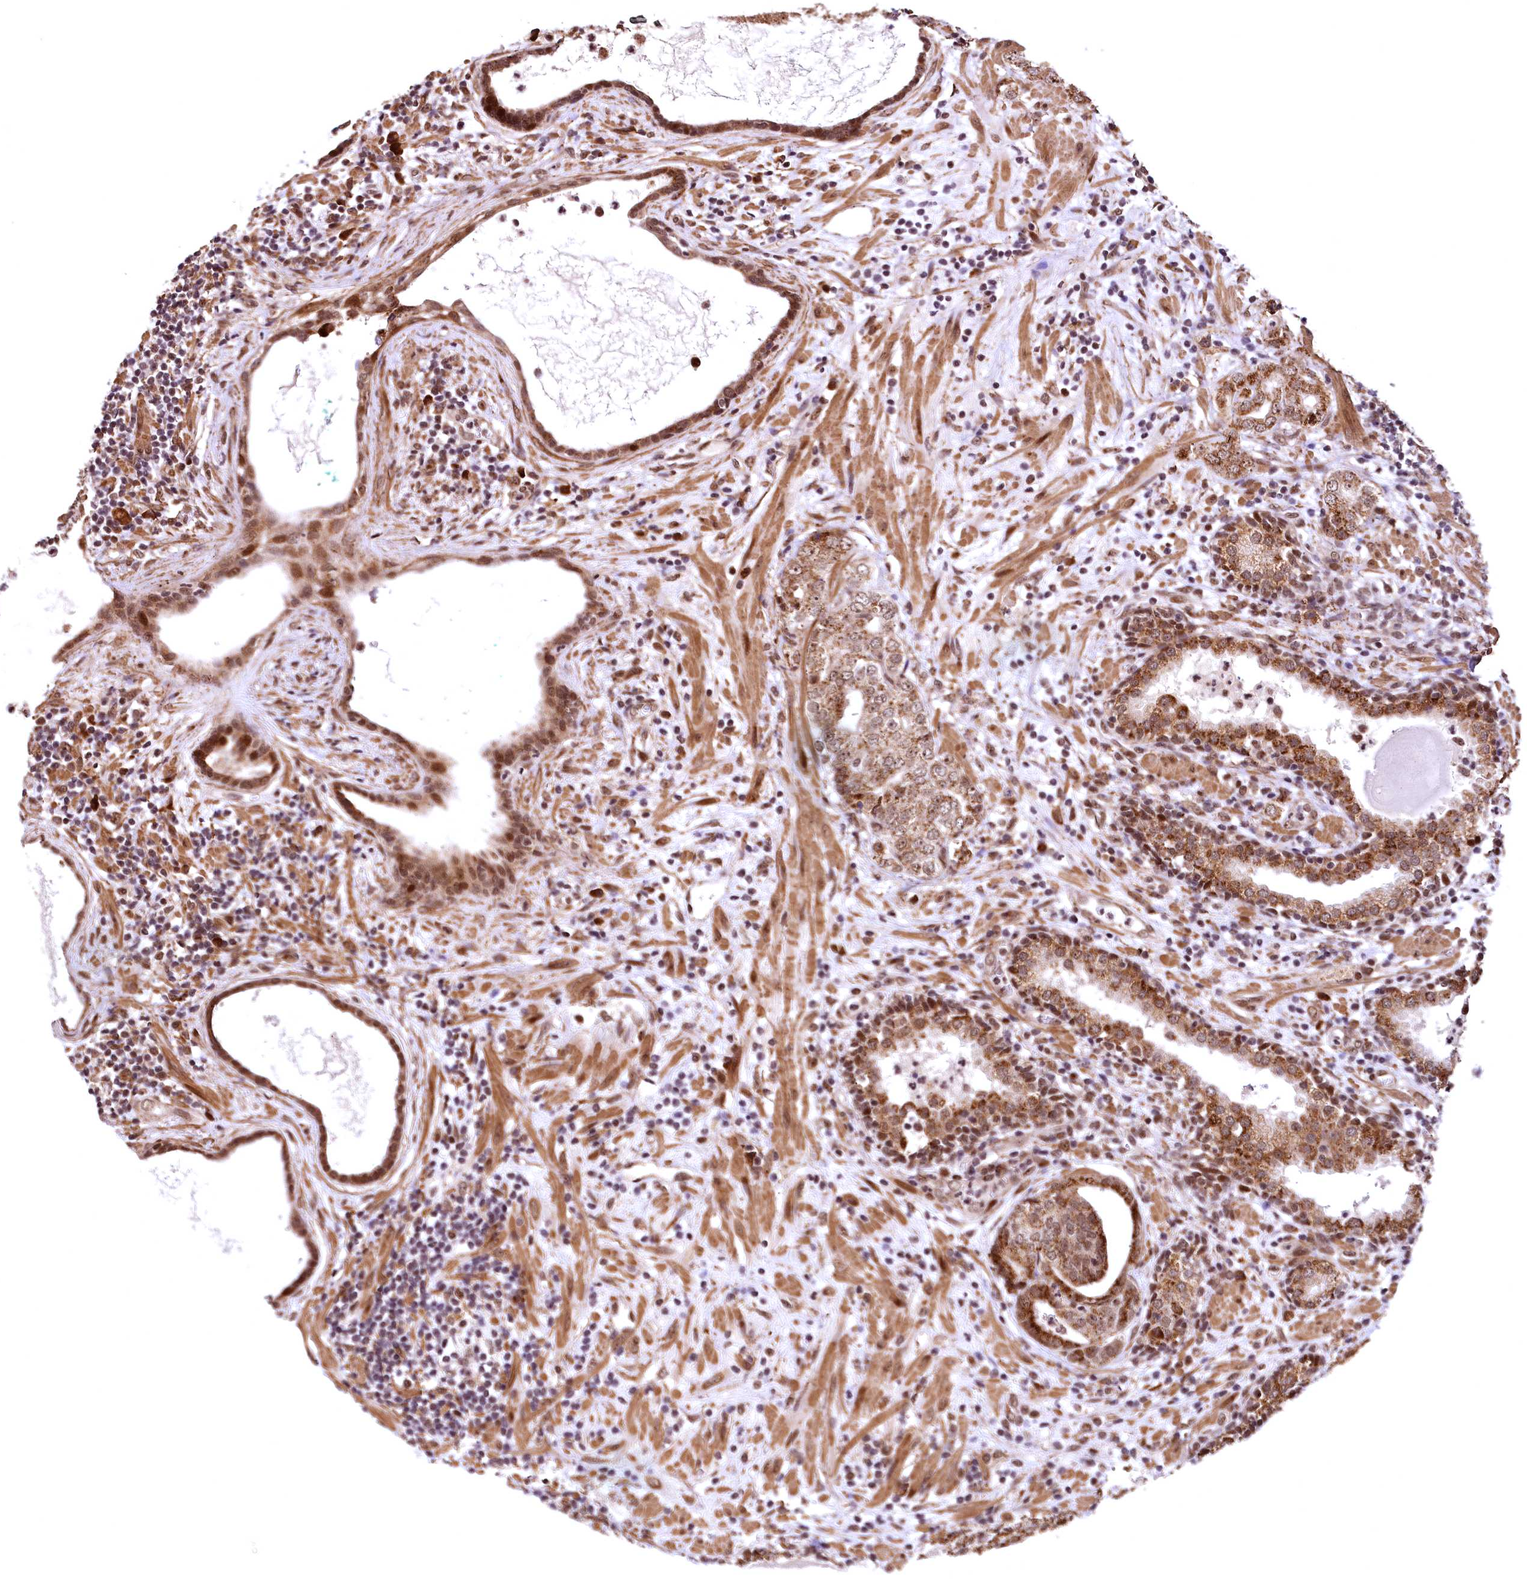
{"staining": {"intensity": "moderate", "quantity": ">75%", "location": "cytoplasmic/membranous"}, "tissue": "prostate cancer", "cell_type": "Tumor cells", "image_type": "cancer", "snomed": [{"axis": "morphology", "description": "Adenocarcinoma, High grade"}, {"axis": "topography", "description": "Prostate"}], "caption": "Tumor cells display medium levels of moderate cytoplasmic/membranous positivity in about >75% of cells in human prostate high-grade adenocarcinoma.", "gene": "PDS5B", "patient": {"sex": "male", "age": 64}}